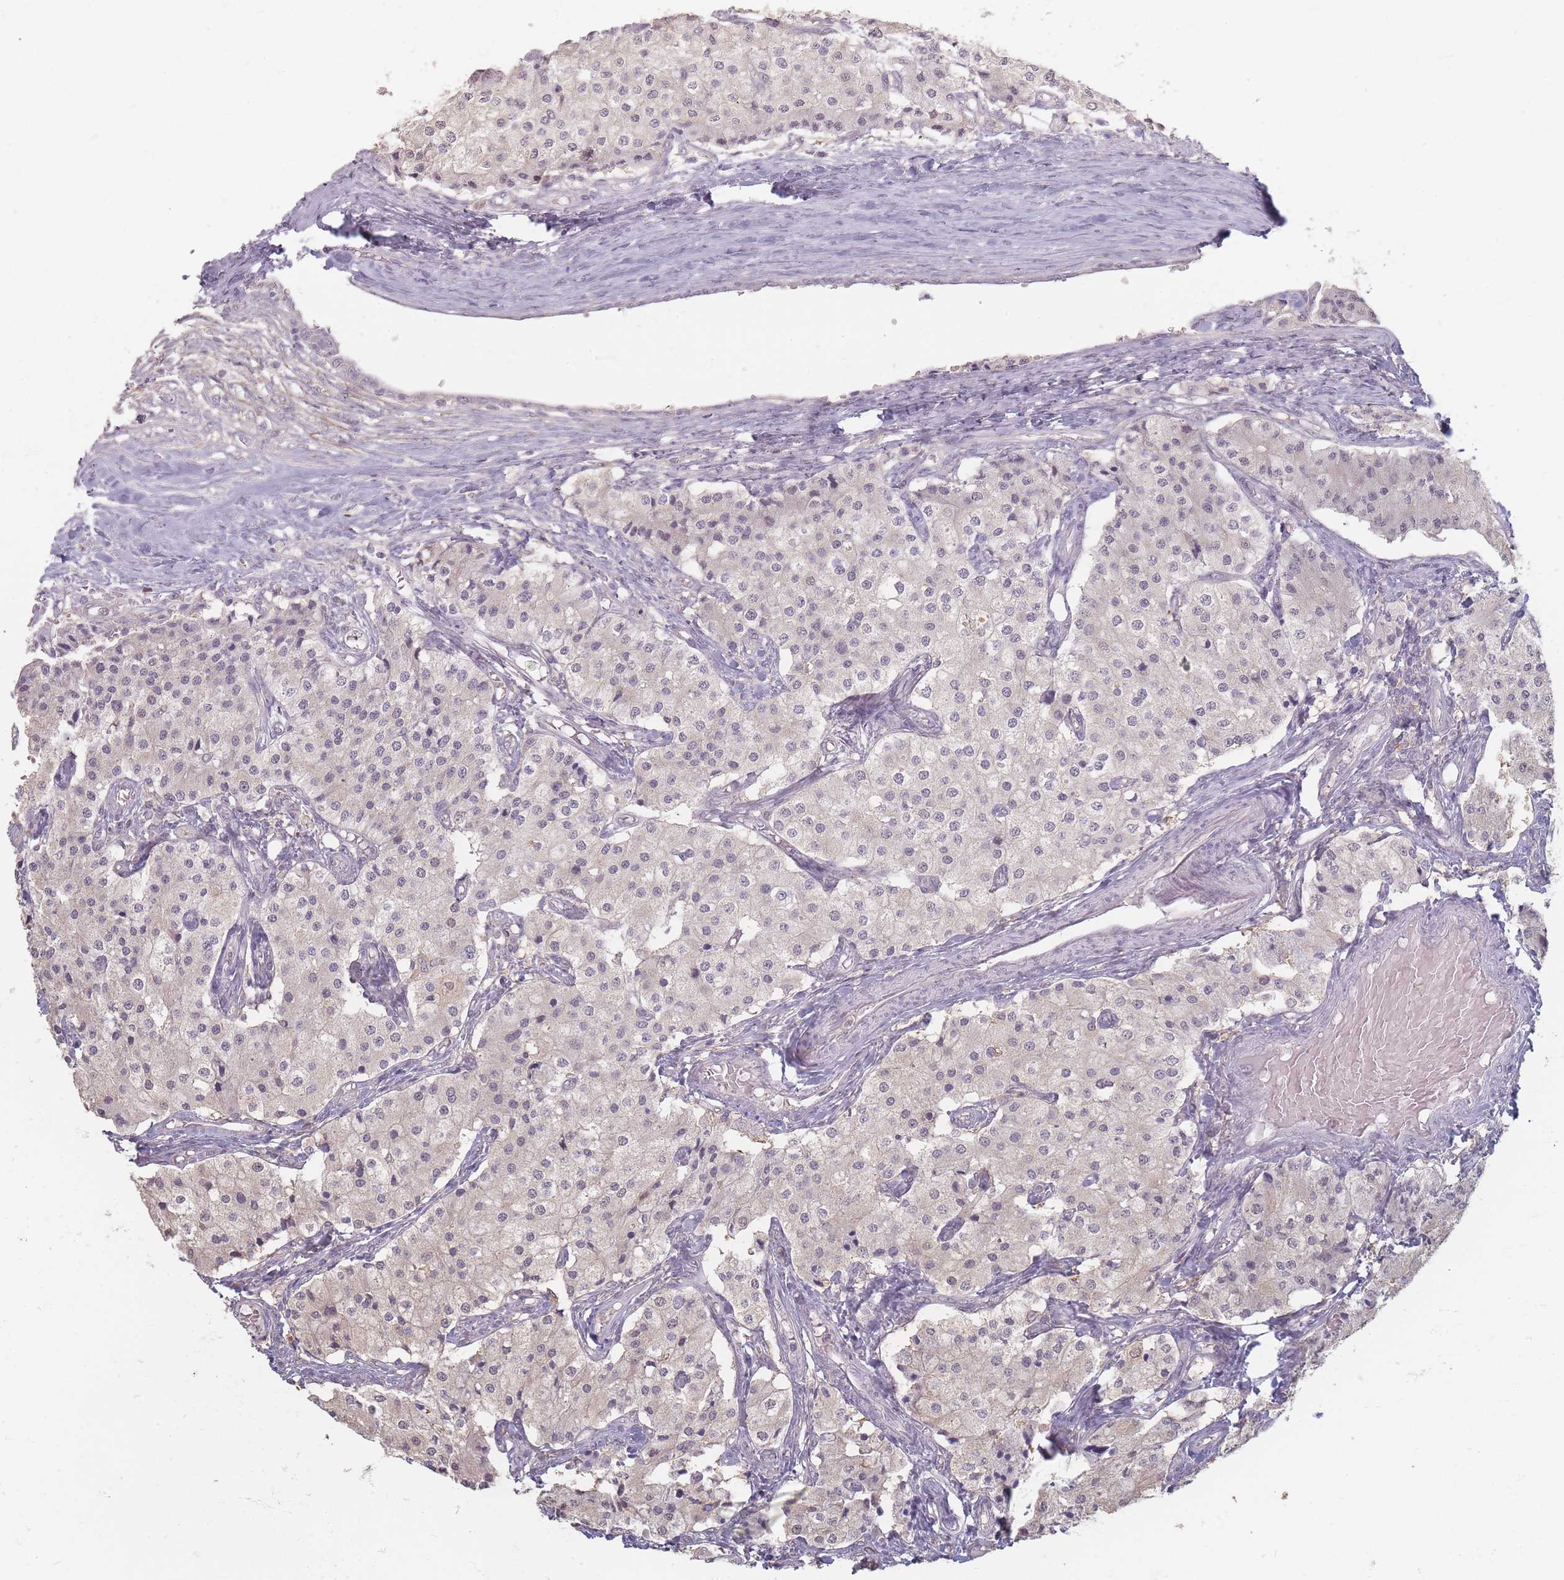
{"staining": {"intensity": "negative", "quantity": "none", "location": "none"}, "tissue": "carcinoid", "cell_type": "Tumor cells", "image_type": "cancer", "snomed": [{"axis": "morphology", "description": "Carcinoid, malignant, NOS"}, {"axis": "topography", "description": "Colon"}], "caption": "An IHC micrograph of carcinoid is shown. There is no staining in tumor cells of carcinoid. The staining was performed using DAB (3,3'-diaminobenzidine) to visualize the protein expression in brown, while the nuclei were stained in blue with hematoxylin (Magnification: 20x).", "gene": "RFTN1", "patient": {"sex": "female", "age": 52}}